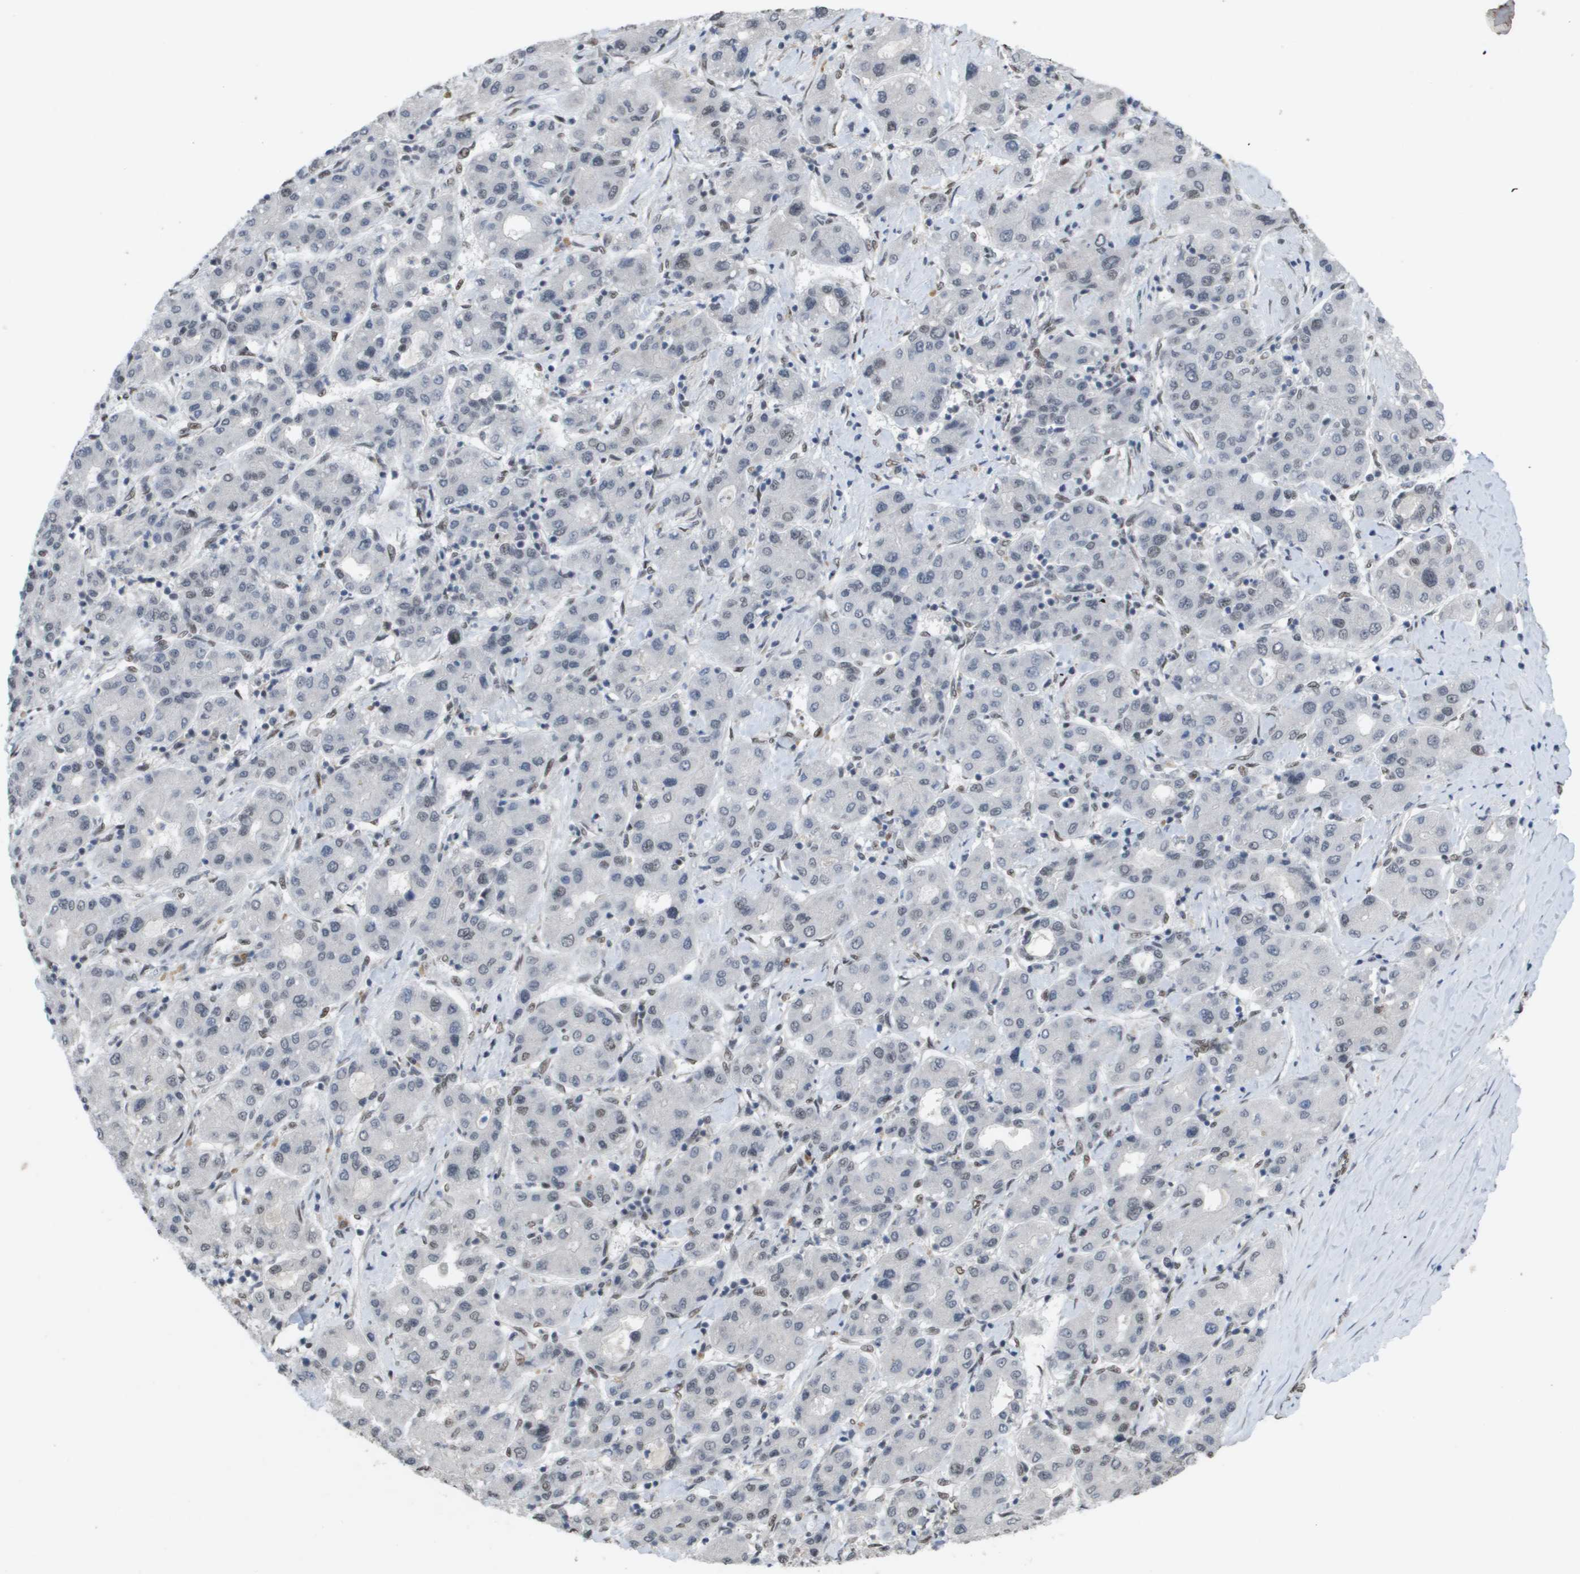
{"staining": {"intensity": "weak", "quantity": "<25%", "location": "nuclear"}, "tissue": "liver cancer", "cell_type": "Tumor cells", "image_type": "cancer", "snomed": [{"axis": "morphology", "description": "Carcinoma, Hepatocellular, NOS"}, {"axis": "topography", "description": "Liver"}], "caption": "Immunohistochemical staining of human liver cancer shows no significant expression in tumor cells.", "gene": "CDT1", "patient": {"sex": "male", "age": 65}}